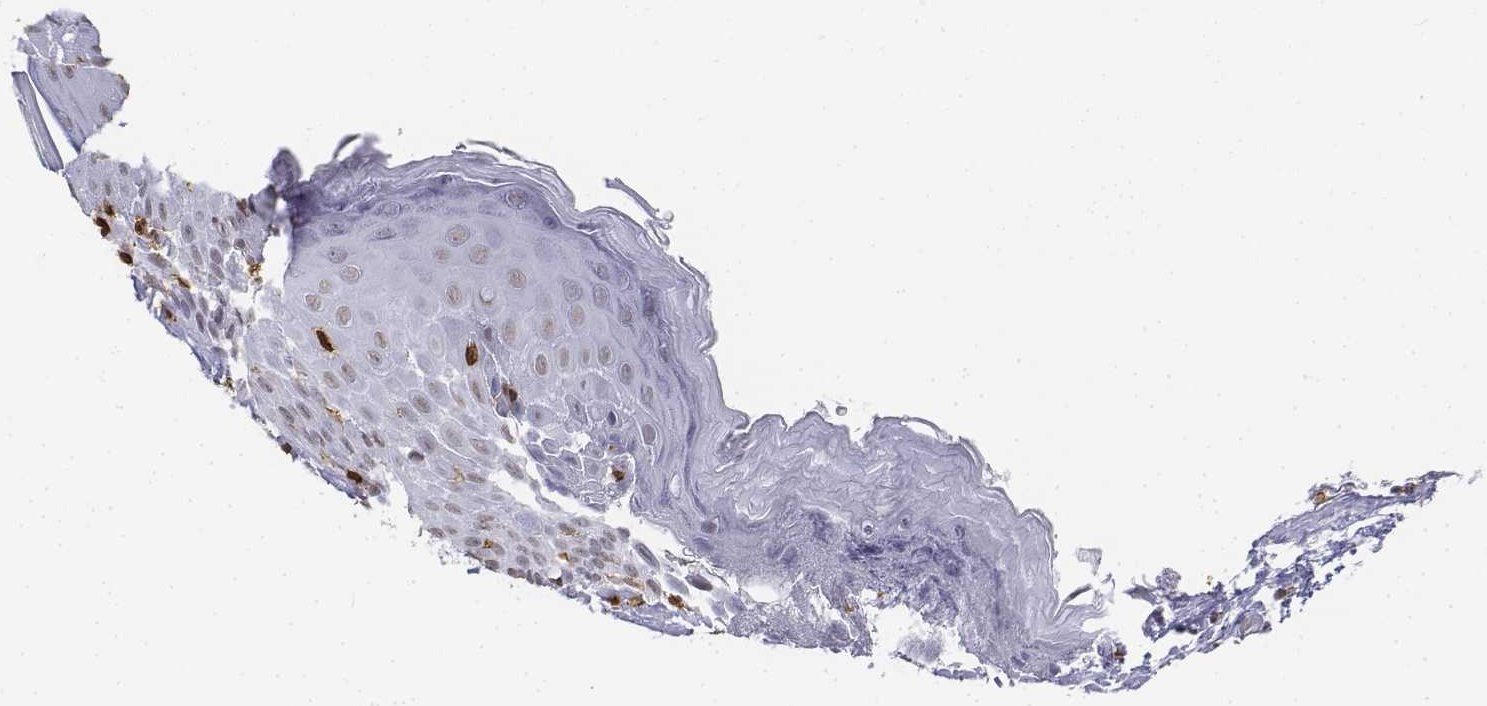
{"staining": {"intensity": "negative", "quantity": "none", "location": "none"}, "tissue": "skin", "cell_type": "Epidermal cells", "image_type": "normal", "snomed": [{"axis": "morphology", "description": "Normal tissue, NOS"}, {"axis": "topography", "description": "Vulva"}], "caption": "Unremarkable skin was stained to show a protein in brown. There is no significant expression in epidermal cells.", "gene": "CD3E", "patient": {"sex": "female", "age": 68}}